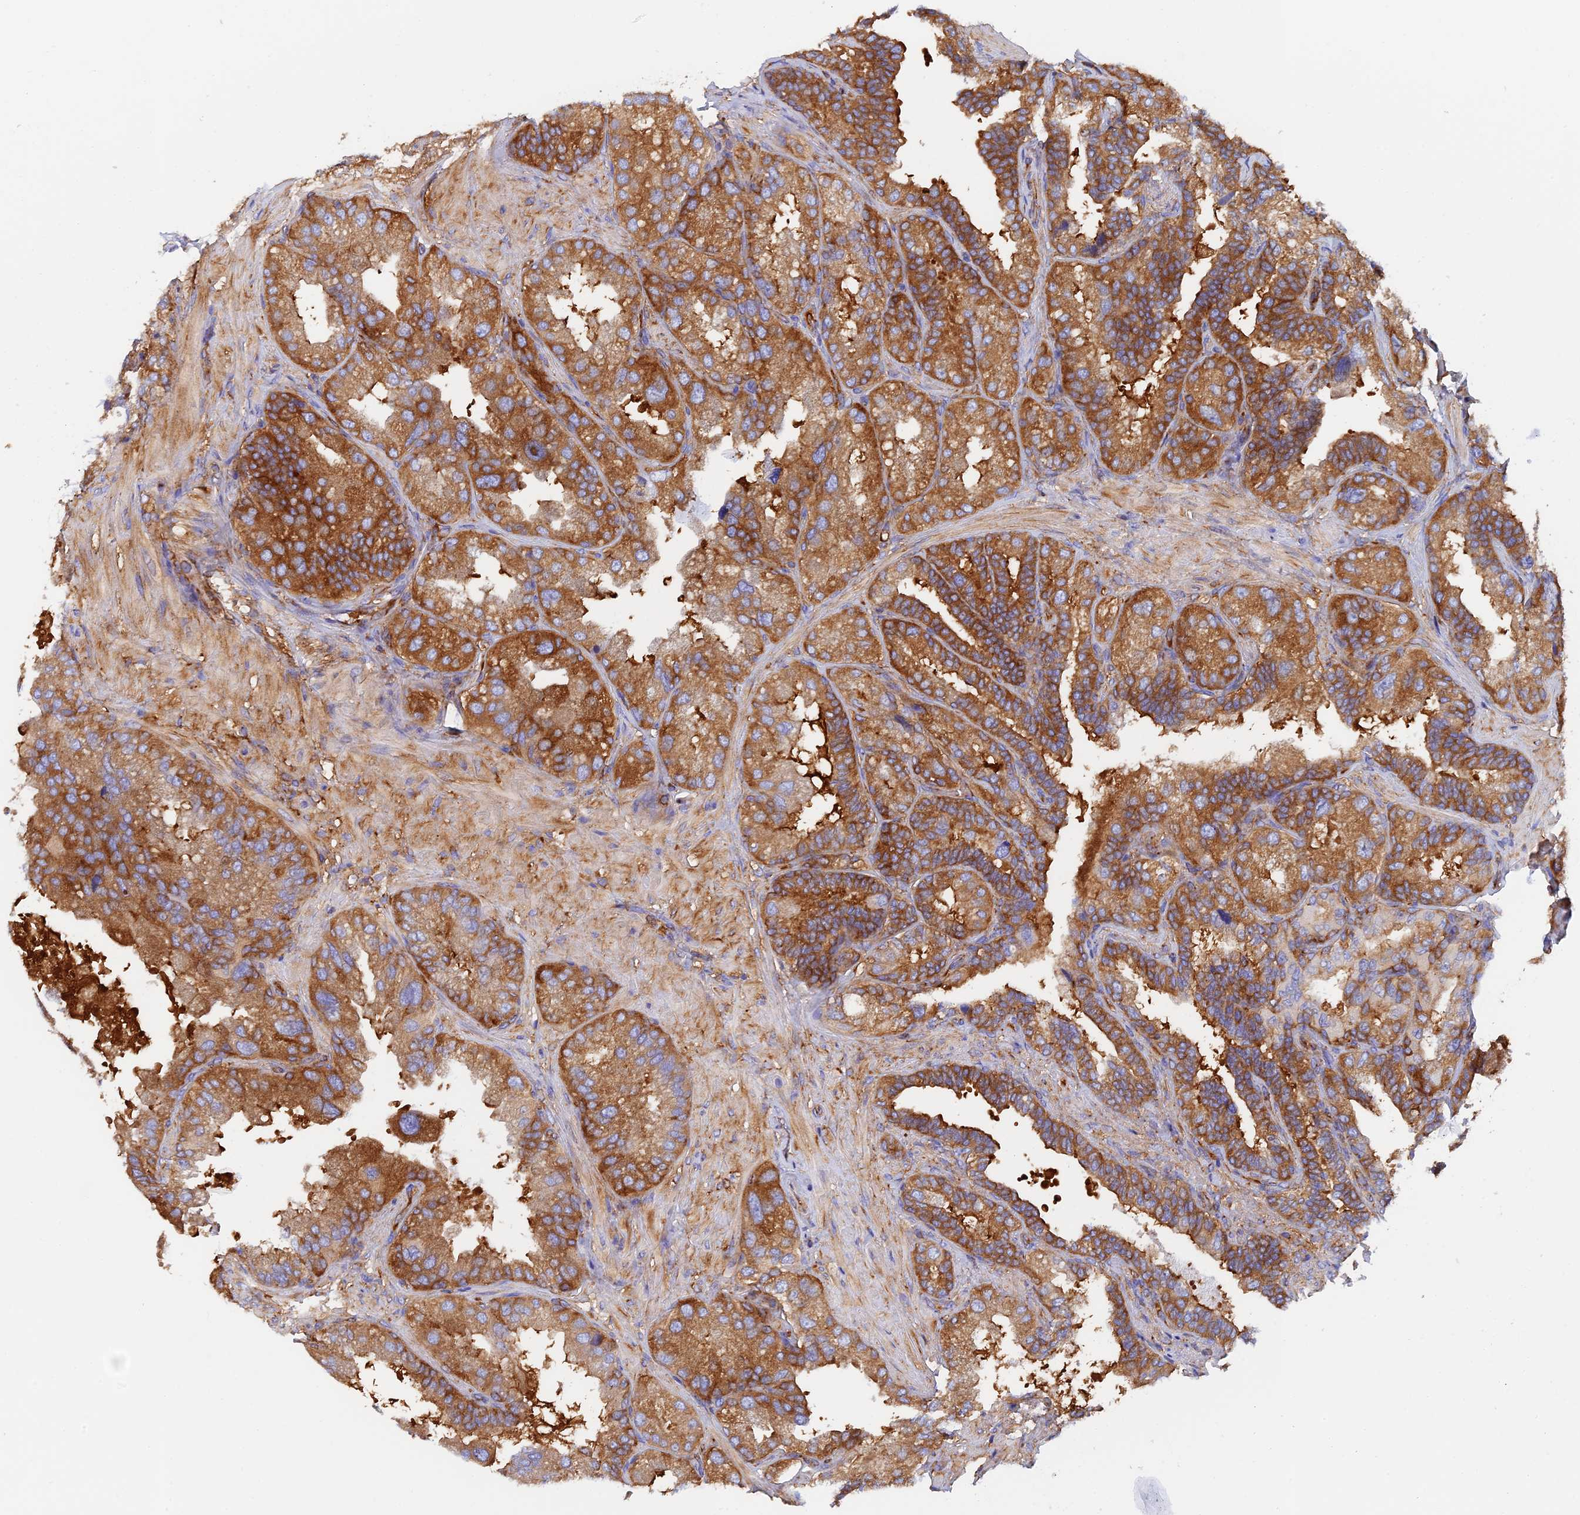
{"staining": {"intensity": "strong", "quantity": ">75%", "location": "cytoplasmic/membranous"}, "tissue": "seminal vesicle", "cell_type": "Glandular cells", "image_type": "normal", "snomed": [{"axis": "morphology", "description": "Normal tissue, NOS"}, {"axis": "topography", "description": "Seminal veicle"}, {"axis": "topography", "description": "Peripheral nerve tissue"}], "caption": "A high amount of strong cytoplasmic/membranous expression is present in approximately >75% of glandular cells in normal seminal vesicle. (brown staining indicates protein expression, while blue staining denotes nuclei).", "gene": "DCTN2", "patient": {"sex": "male", "age": 63}}